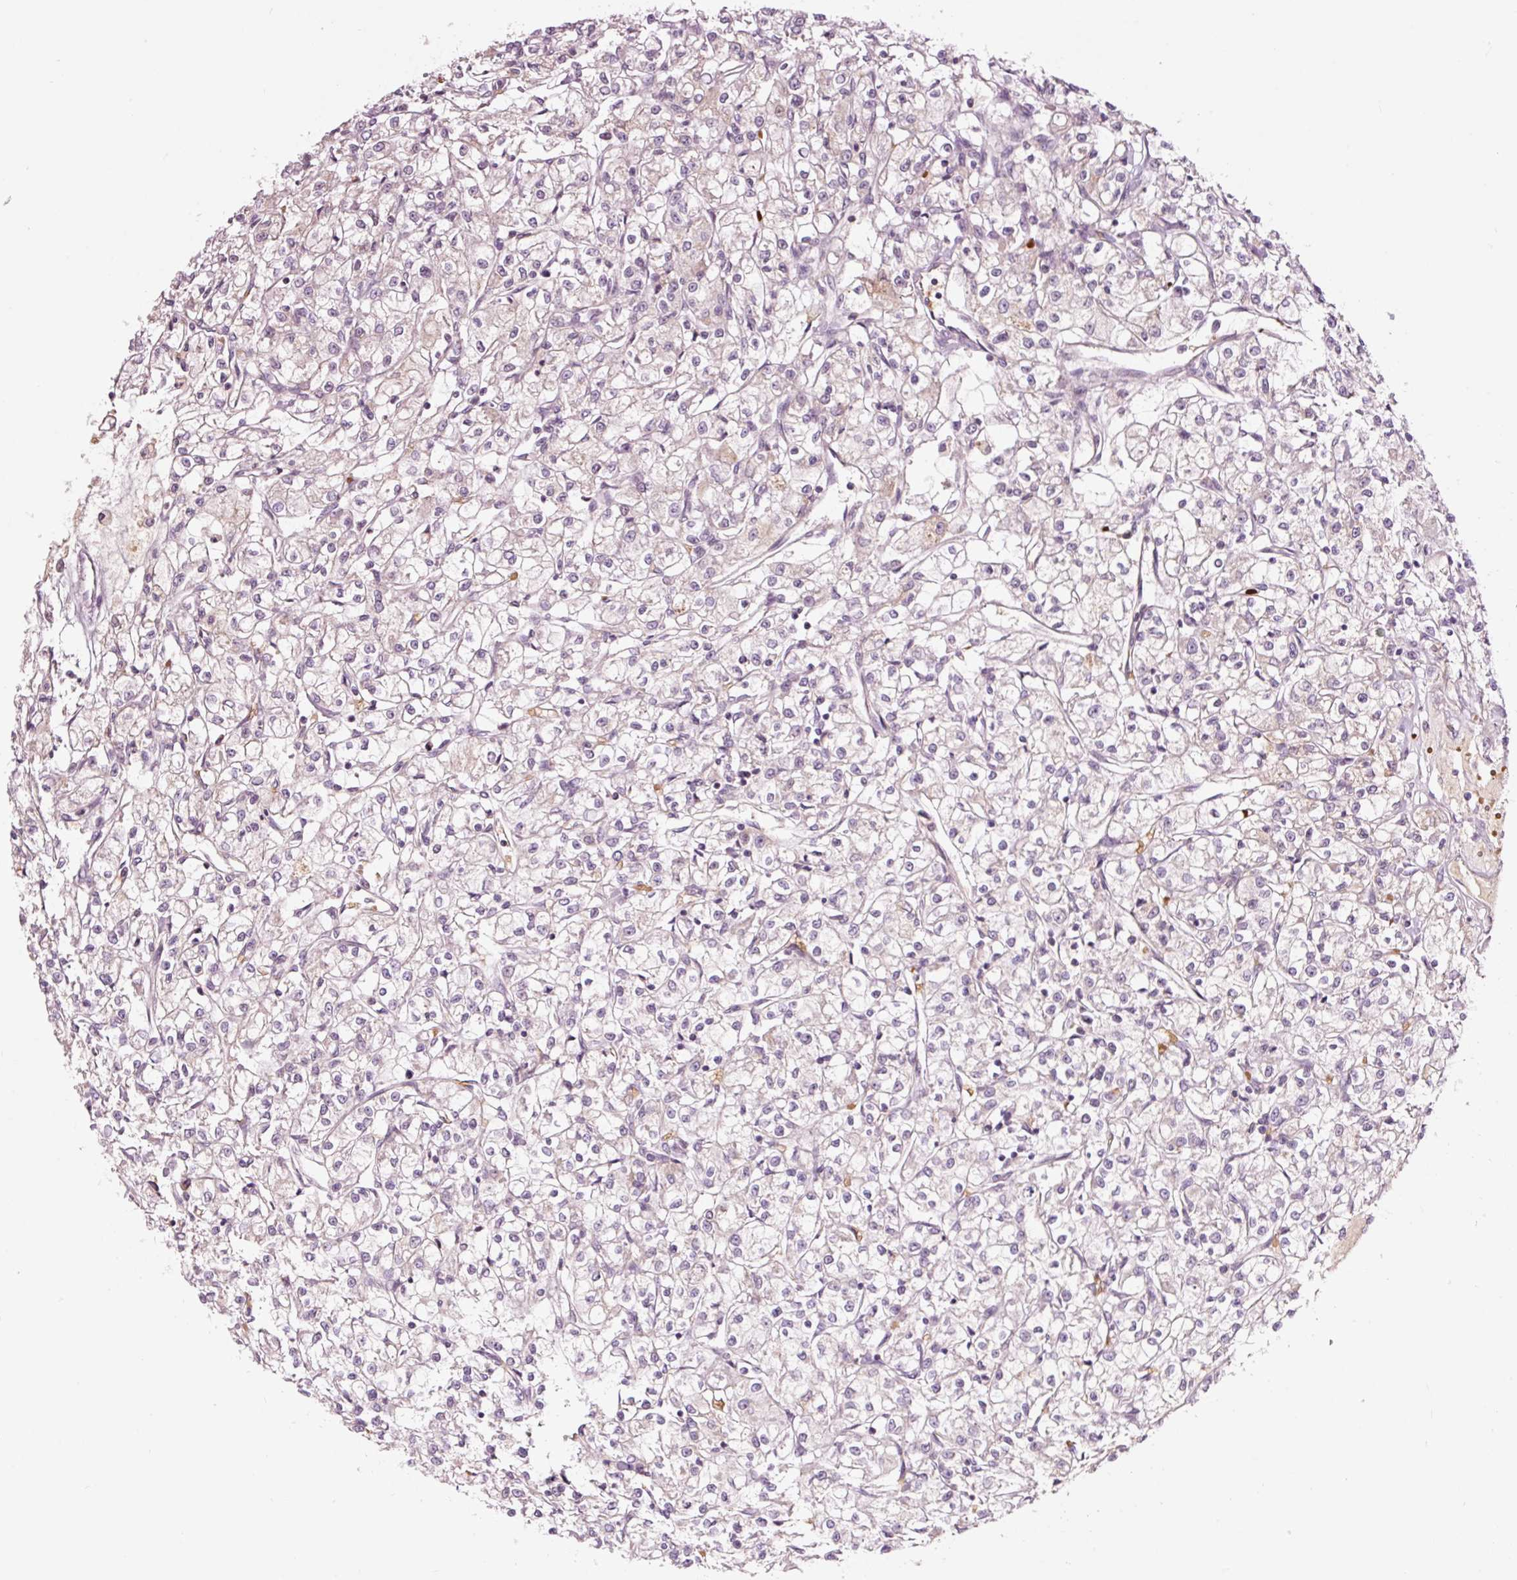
{"staining": {"intensity": "negative", "quantity": "none", "location": "none"}, "tissue": "renal cancer", "cell_type": "Tumor cells", "image_type": "cancer", "snomed": [{"axis": "morphology", "description": "Adenocarcinoma, NOS"}, {"axis": "topography", "description": "Kidney"}], "caption": "Tumor cells show no significant positivity in renal adenocarcinoma.", "gene": "LDHAL6B", "patient": {"sex": "female", "age": 59}}